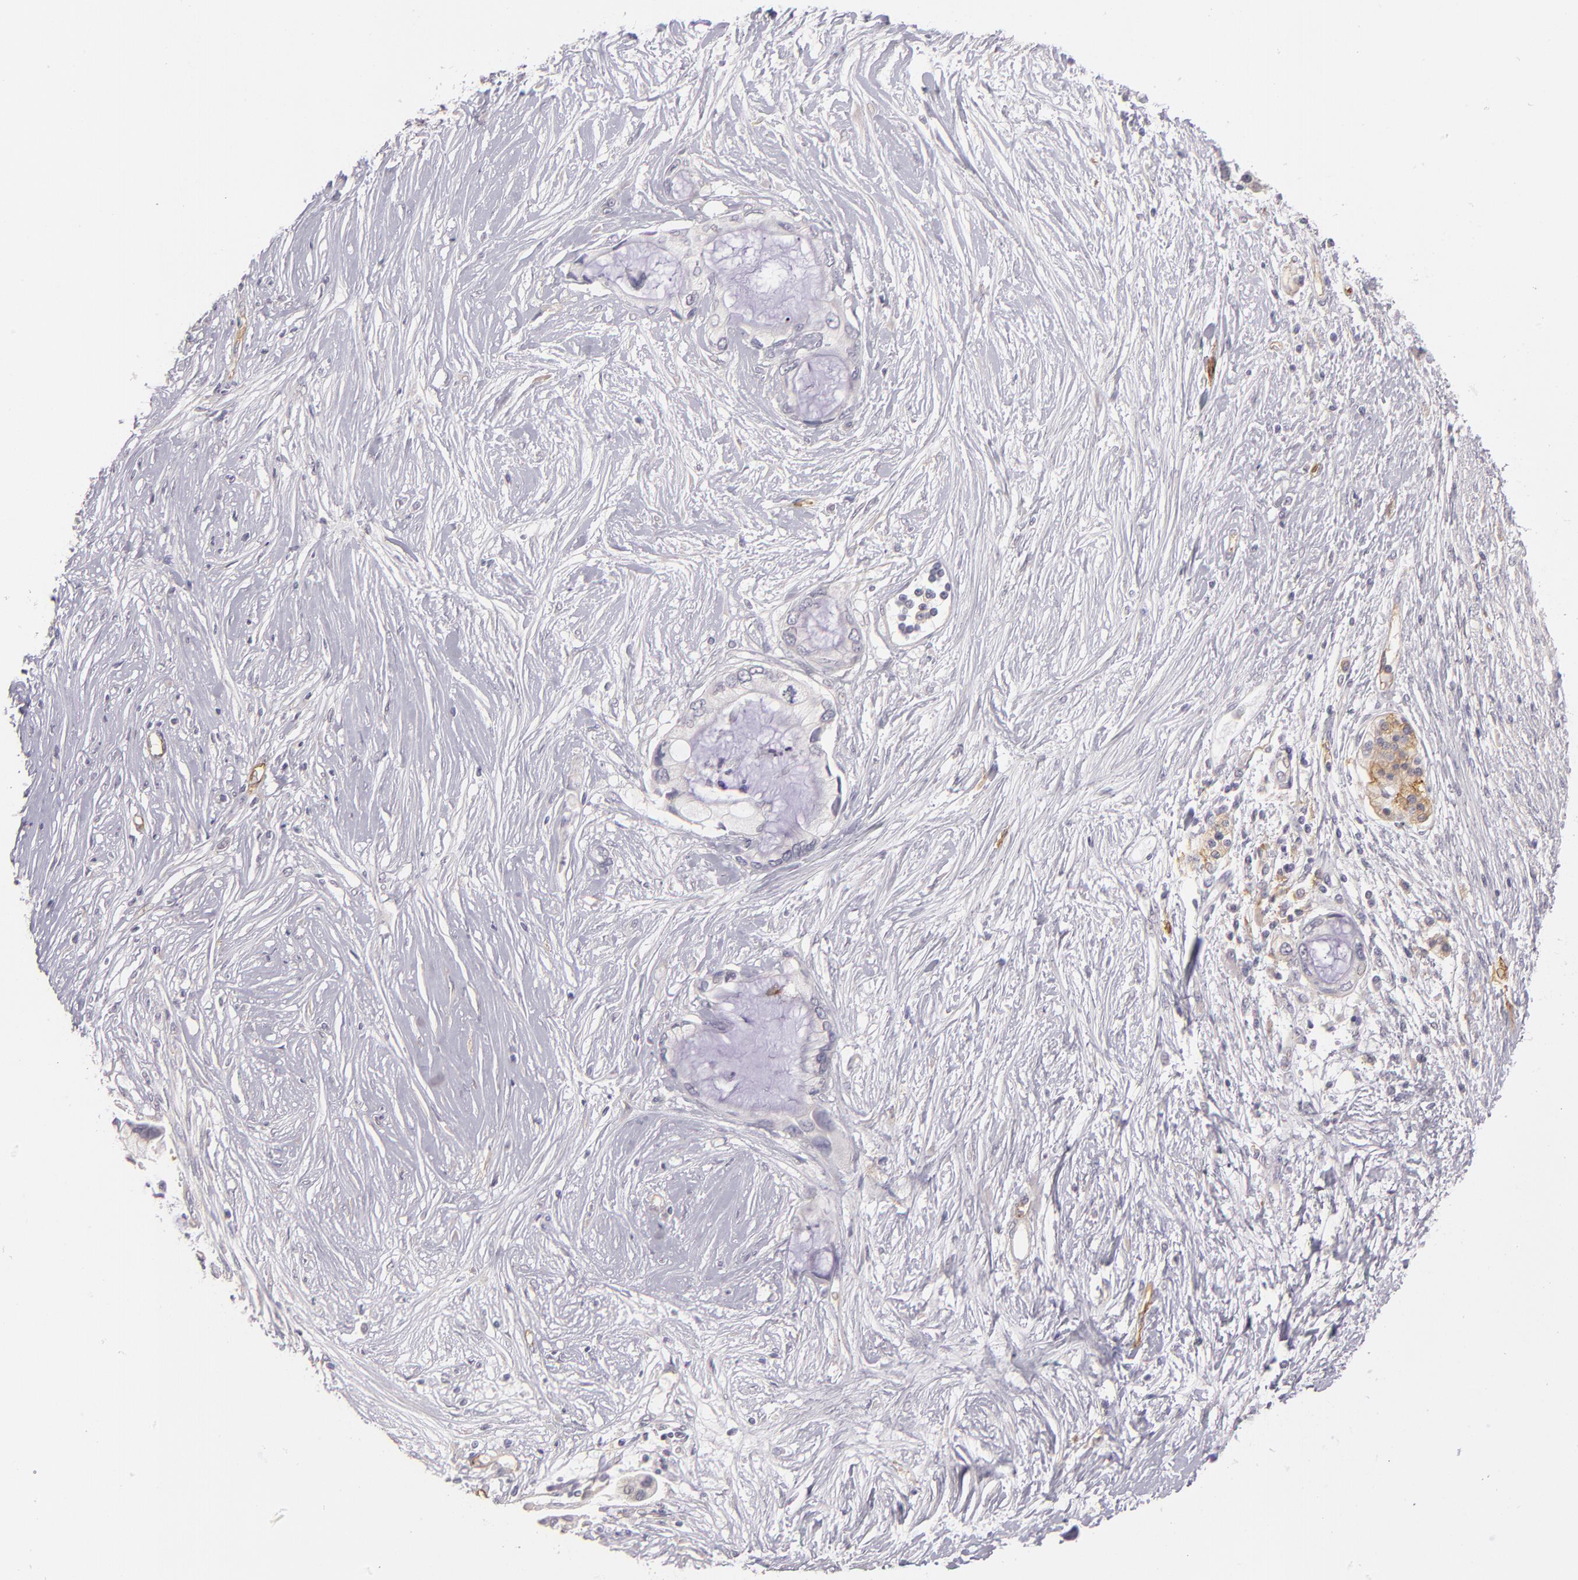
{"staining": {"intensity": "negative", "quantity": "none", "location": "none"}, "tissue": "pancreatic cancer", "cell_type": "Tumor cells", "image_type": "cancer", "snomed": [{"axis": "morphology", "description": "Adenocarcinoma, NOS"}, {"axis": "topography", "description": "Pancreas"}], "caption": "This histopathology image is of pancreatic cancer stained with IHC to label a protein in brown with the nuclei are counter-stained blue. There is no expression in tumor cells. Nuclei are stained in blue.", "gene": "THBD", "patient": {"sex": "female", "age": 59}}